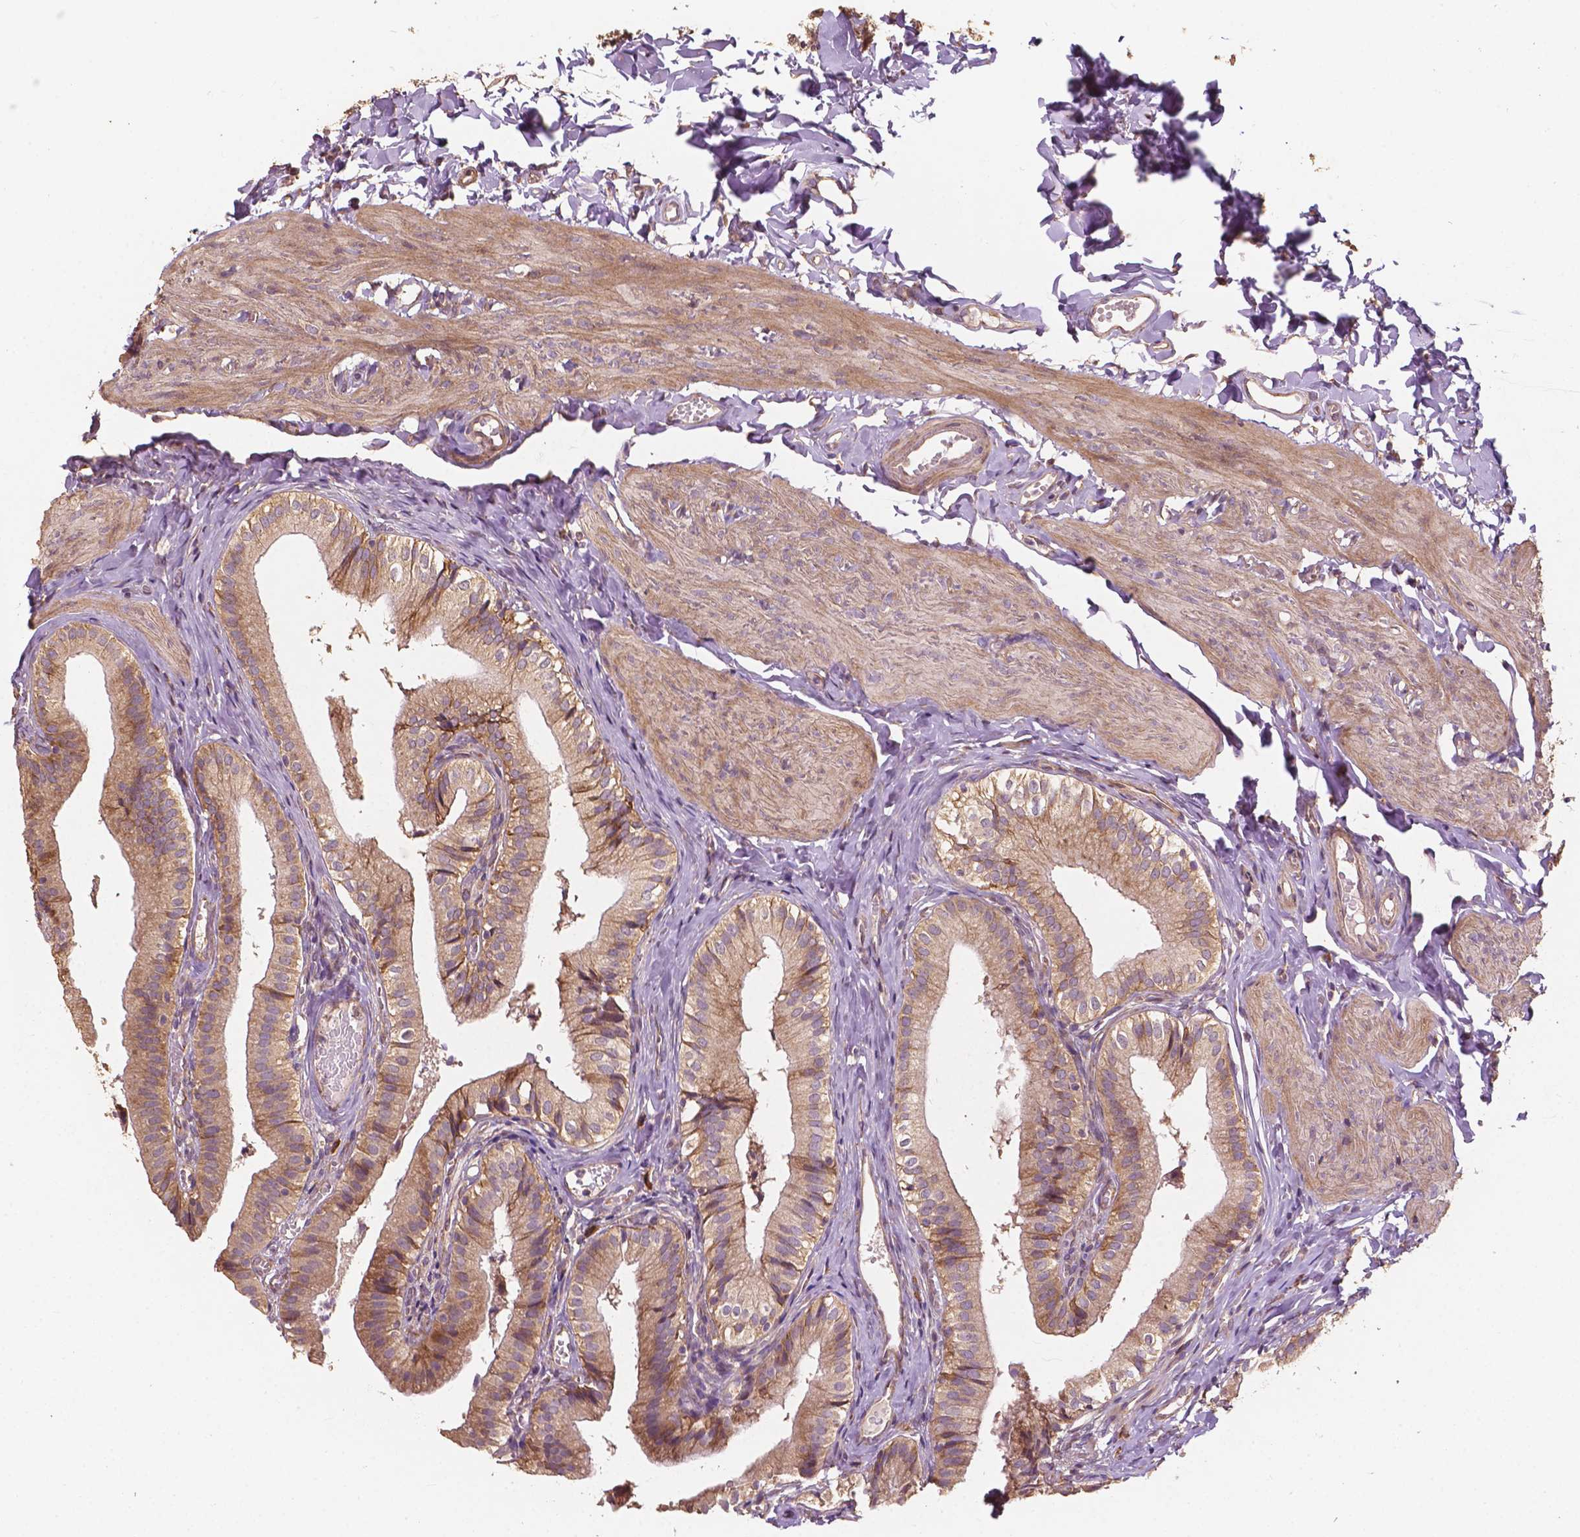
{"staining": {"intensity": "moderate", "quantity": ">75%", "location": "cytoplasmic/membranous"}, "tissue": "gallbladder", "cell_type": "Glandular cells", "image_type": "normal", "snomed": [{"axis": "morphology", "description": "Normal tissue, NOS"}, {"axis": "topography", "description": "Gallbladder"}], "caption": "An image showing moderate cytoplasmic/membranous expression in about >75% of glandular cells in benign gallbladder, as visualized by brown immunohistochemical staining.", "gene": "G3BP1", "patient": {"sex": "female", "age": 47}}